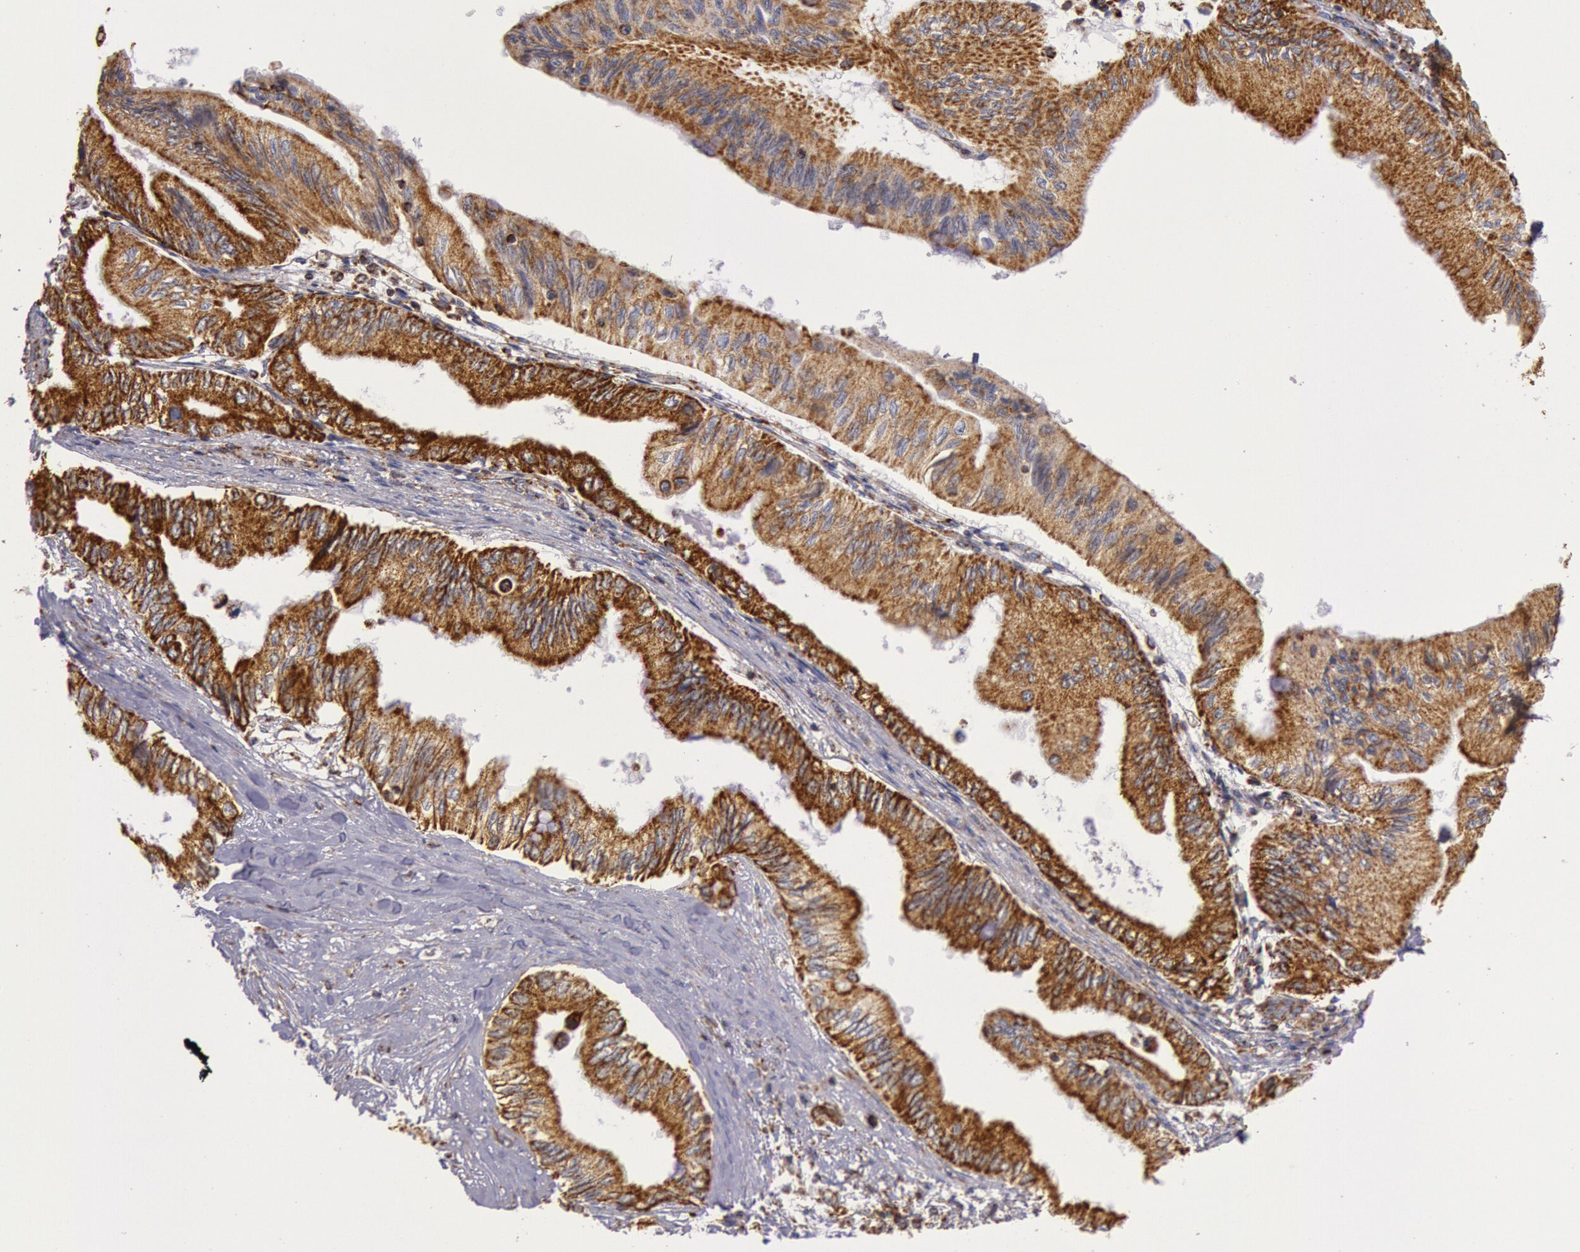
{"staining": {"intensity": "moderate", "quantity": ">75%", "location": "cytoplasmic/membranous"}, "tissue": "pancreatic cancer", "cell_type": "Tumor cells", "image_type": "cancer", "snomed": [{"axis": "morphology", "description": "Adenocarcinoma, NOS"}, {"axis": "topography", "description": "Pancreas"}], "caption": "An immunohistochemistry (IHC) histopathology image of neoplastic tissue is shown. Protein staining in brown highlights moderate cytoplasmic/membranous positivity in pancreatic cancer (adenocarcinoma) within tumor cells.", "gene": "CYC1", "patient": {"sex": "female", "age": 66}}